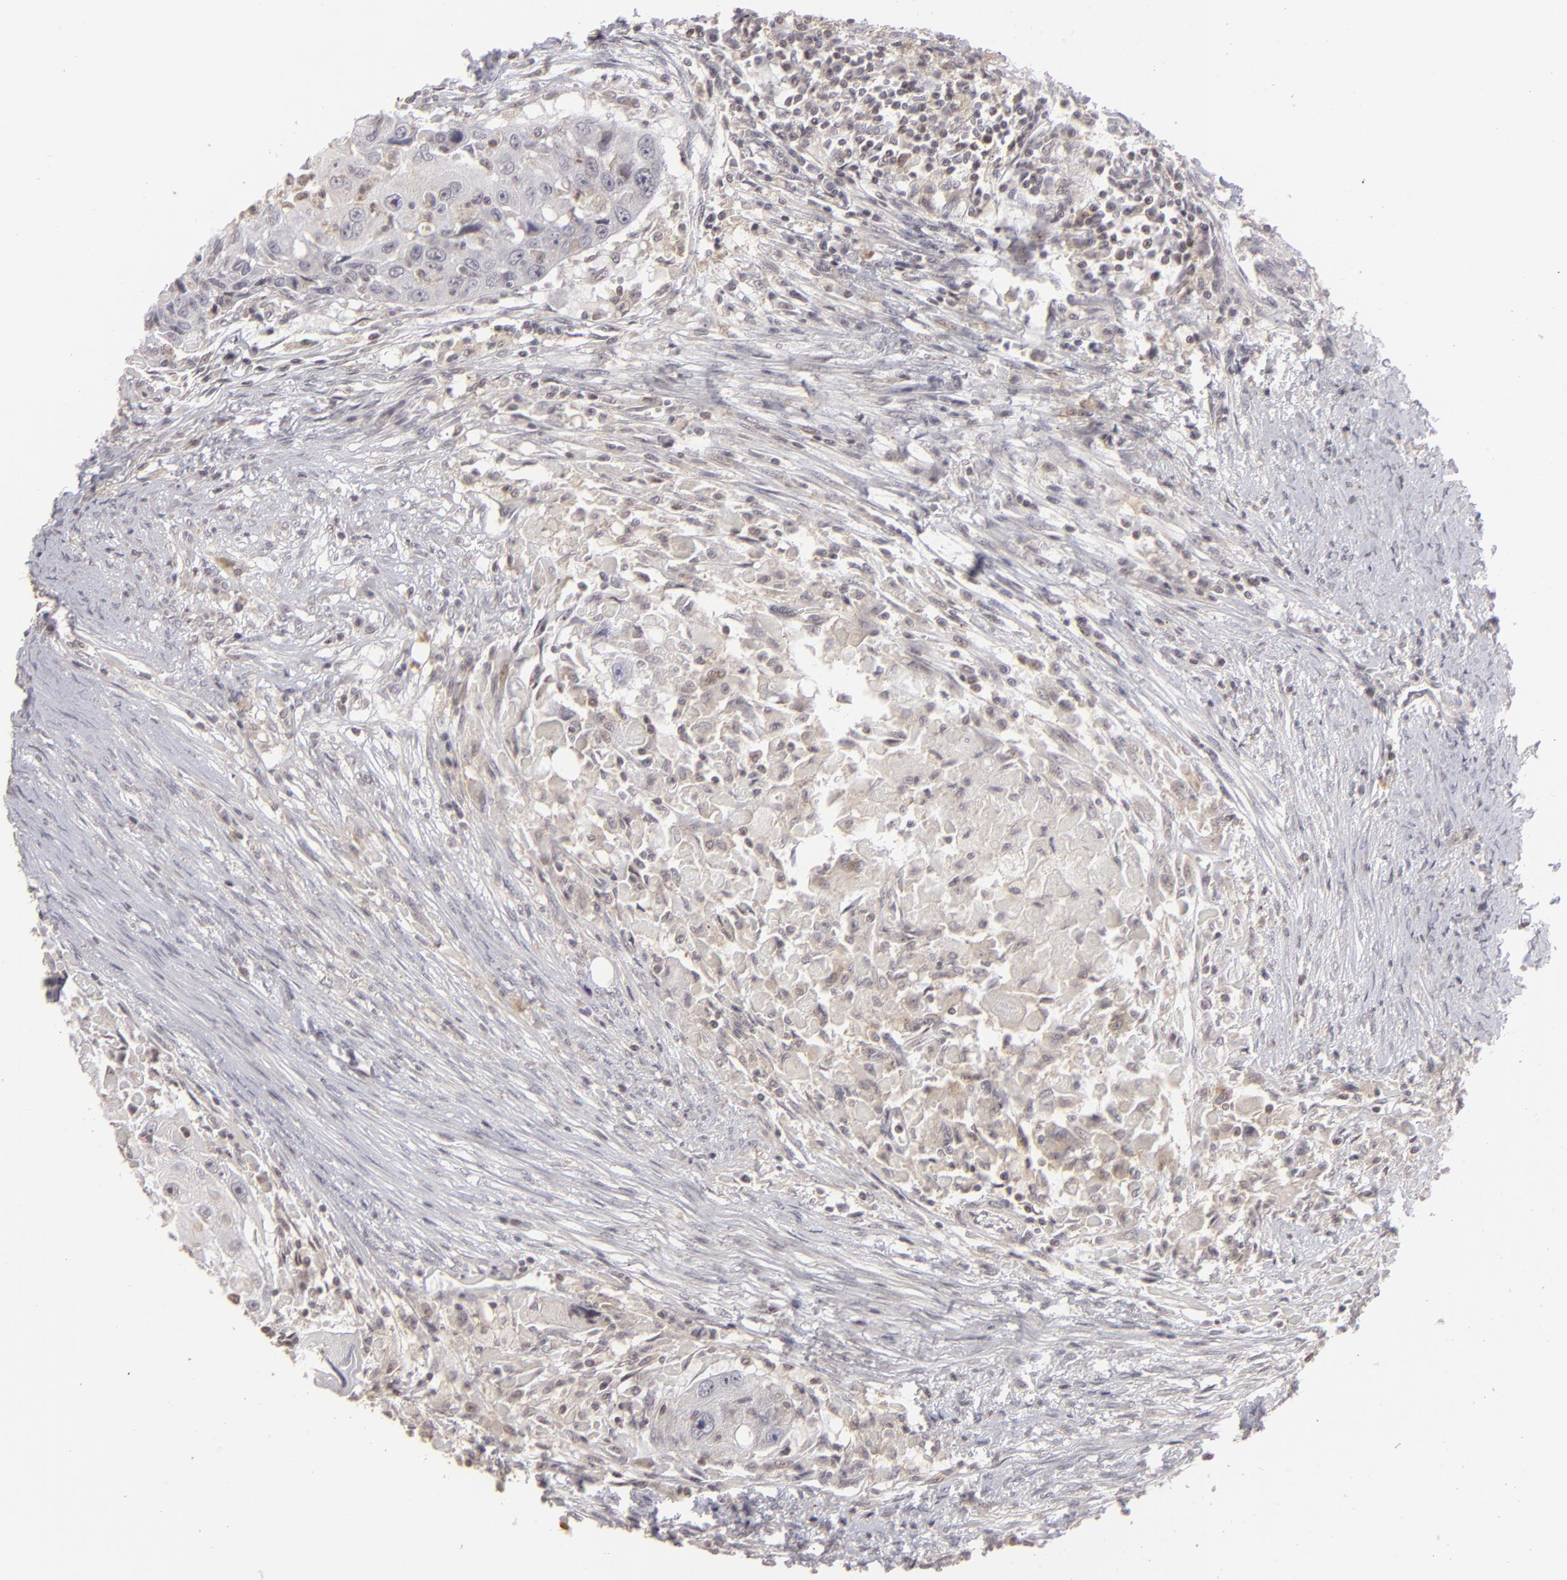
{"staining": {"intensity": "negative", "quantity": "none", "location": "none"}, "tissue": "head and neck cancer", "cell_type": "Tumor cells", "image_type": "cancer", "snomed": [{"axis": "morphology", "description": "Squamous cell carcinoma, NOS"}, {"axis": "topography", "description": "Head-Neck"}], "caption": "There is no significant staining in tumor cells of head and neck squamous cell carcinoma.", "gene": "CLDN2", "patient": {"sex": "male", "age": 64}}